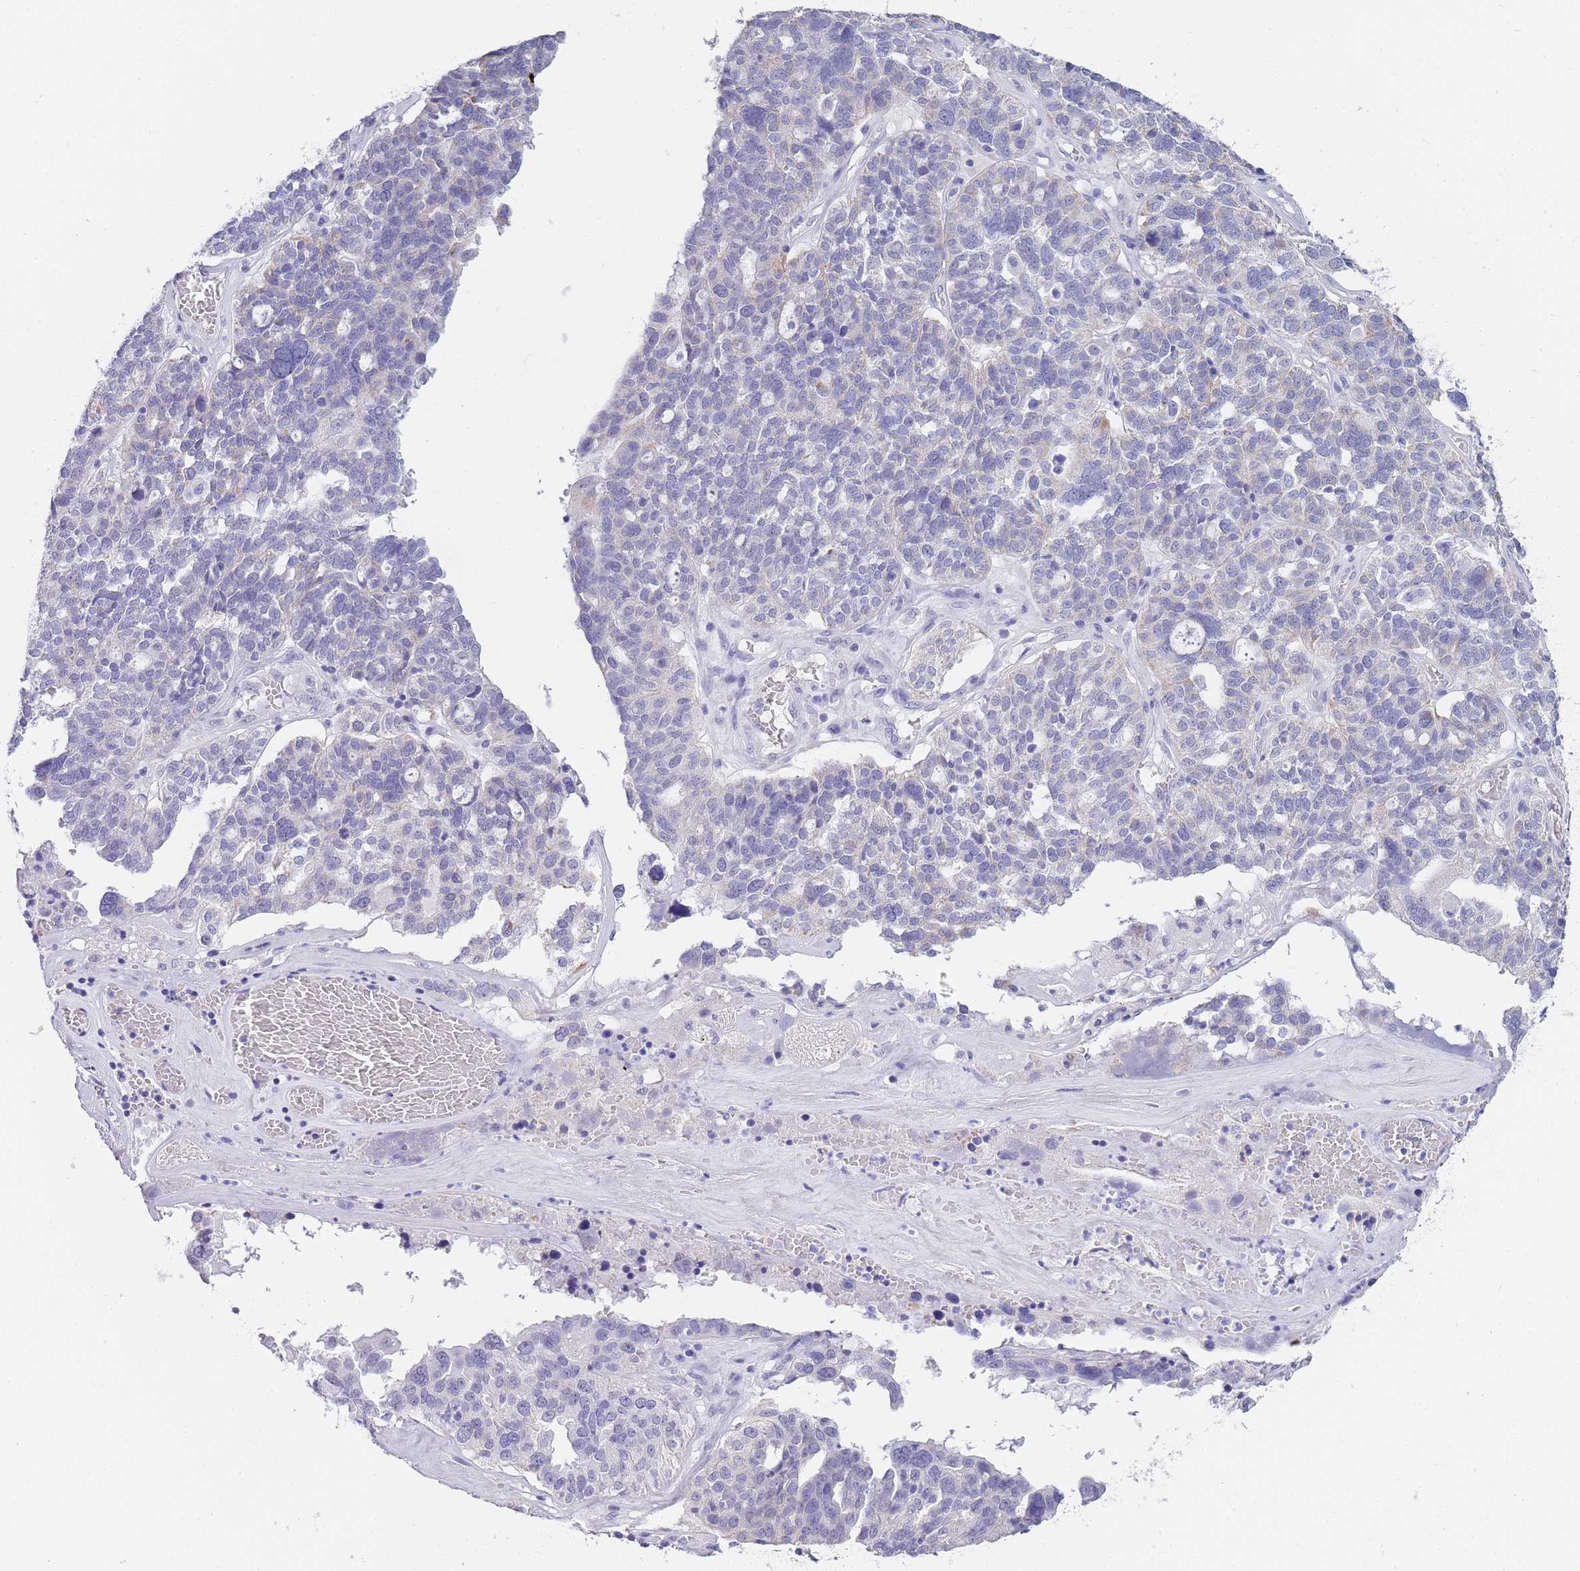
{"staining": {"intensity": "negative", "quantity": "none", "location": "none"}, "tissue": "ovarian cancer", "cell_type": "Tumor cells", "image_type": "cancer", "snomed": [{"axis": "morphology", "description": "Cystadenocarcinoma, serous, NOS"}, {"axis": "topography", "description": "Ovary"}], "caption": "Ovarian cancer stained for a protein using immunohistochemistry reveals no positivity tumor cells.", "gene": "FRAT2", "patient": {"sex": "female", "age": 59}}